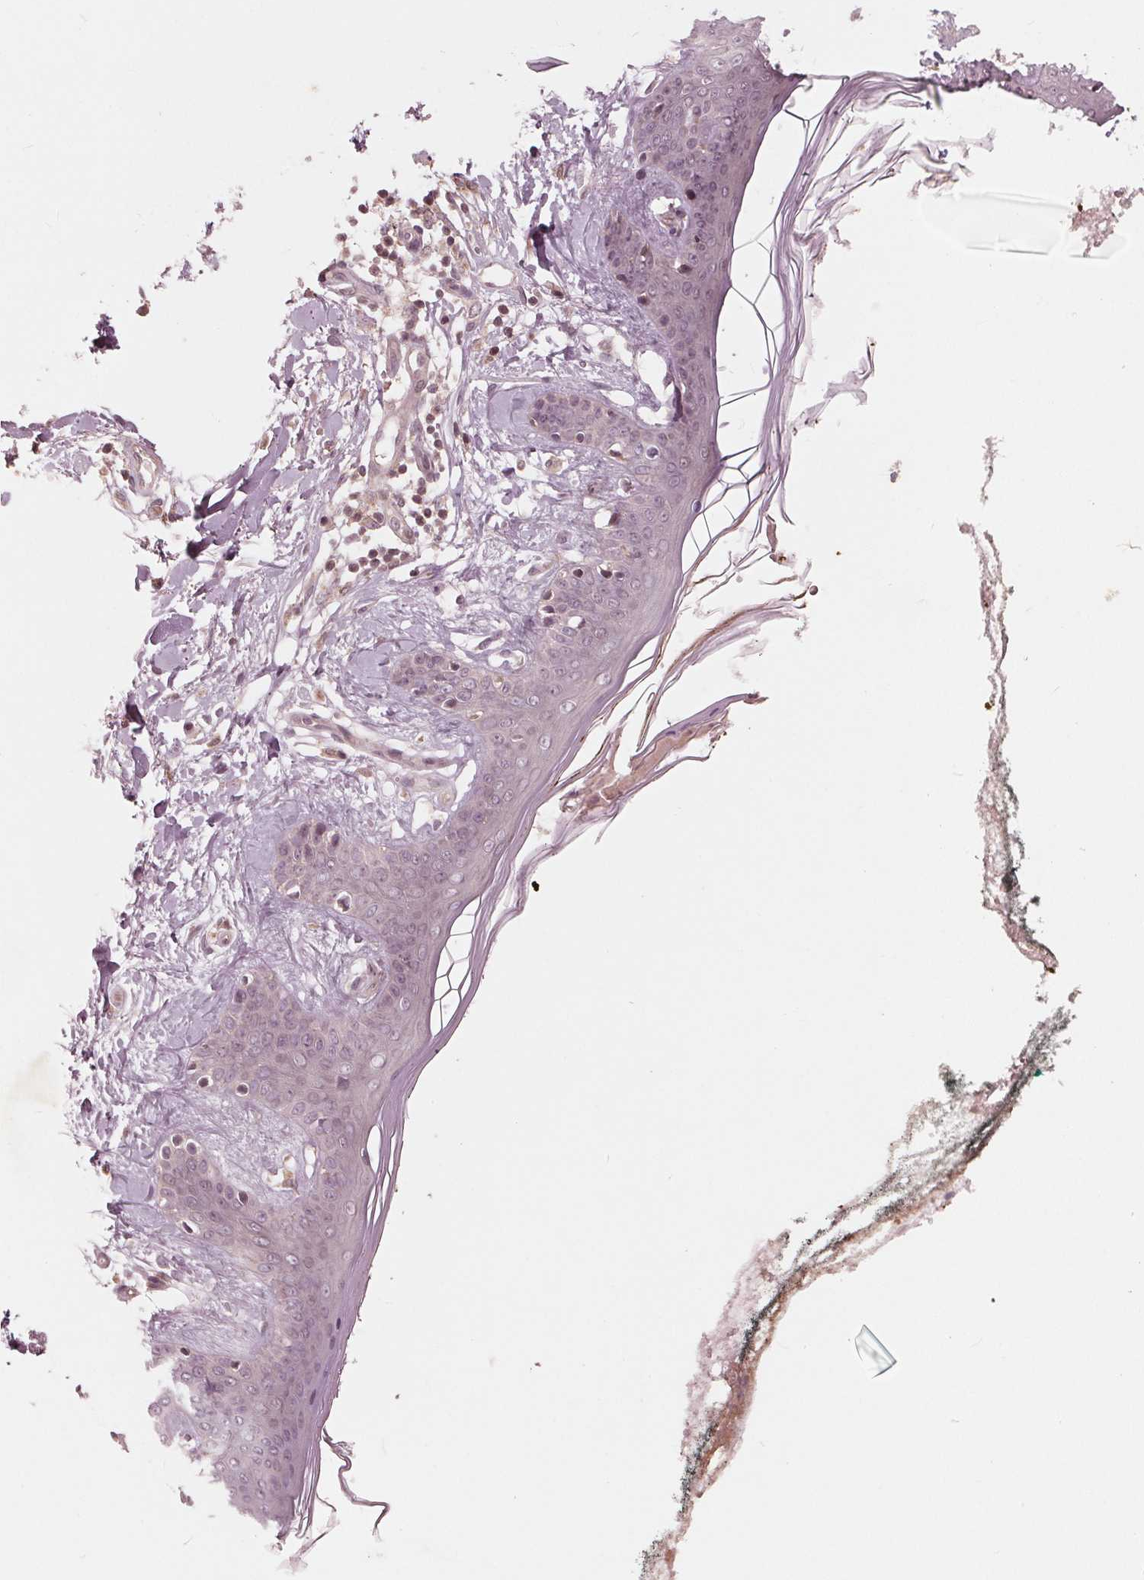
{"staining": {"intensity": "negative", "quantity": "none", "location": "none"}, "tissue": "skin", "cell_type": "Fibroblasts", "image_type": "normal", "snomed": [{"axis": "morphology", "description": "Normal tissue, NOS"}, {"axis": "topography", "description": "Skin"}], "caption": "Immunohistochemical staining of benign skin reveals no significant positivity in fibroblasts. (Immunohistochemistry, brightfield microscopy, high magnification).", "gene": "UBALD1", "patient": {"sex": "female", "age": 34}}